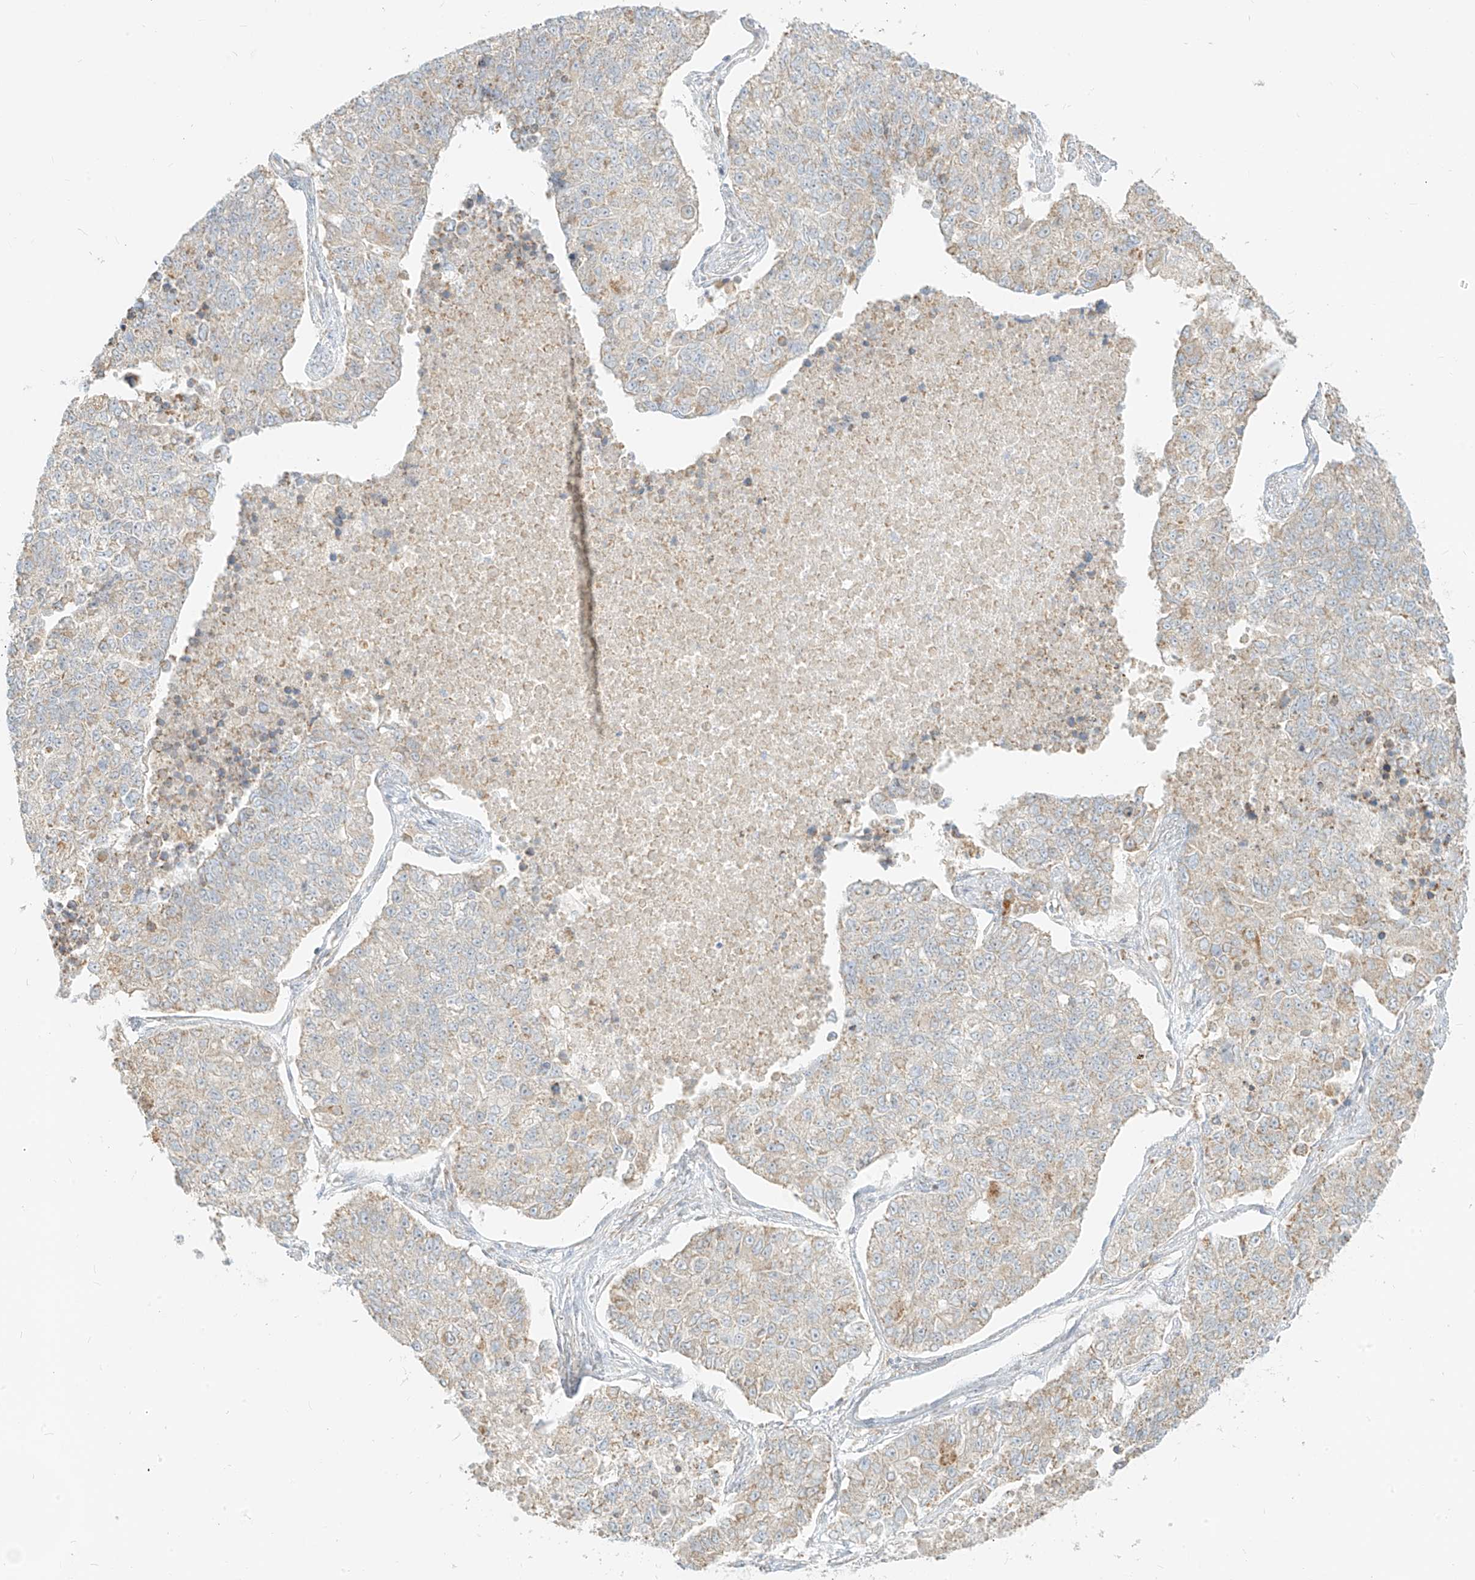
{"staining": {"intensity": "weak", "quantity": "<25%", "location": "cytoplasmic/membranous"}, "tissue": "lung cancer", "cell_type": "Tumor cells", "image_type": "cancer", "snomed": [{"axis": "morphology", "description": "Adenocarcinoma, NOS"}, {"axis": "topography", "description": "Lung"}], "caption": "IHC of human lung cancer shows no staining in tumor cells. (DAB IHC, high magnification).", "gene": "ZIM3", "patient": {"sex": "male", "age": 49}}